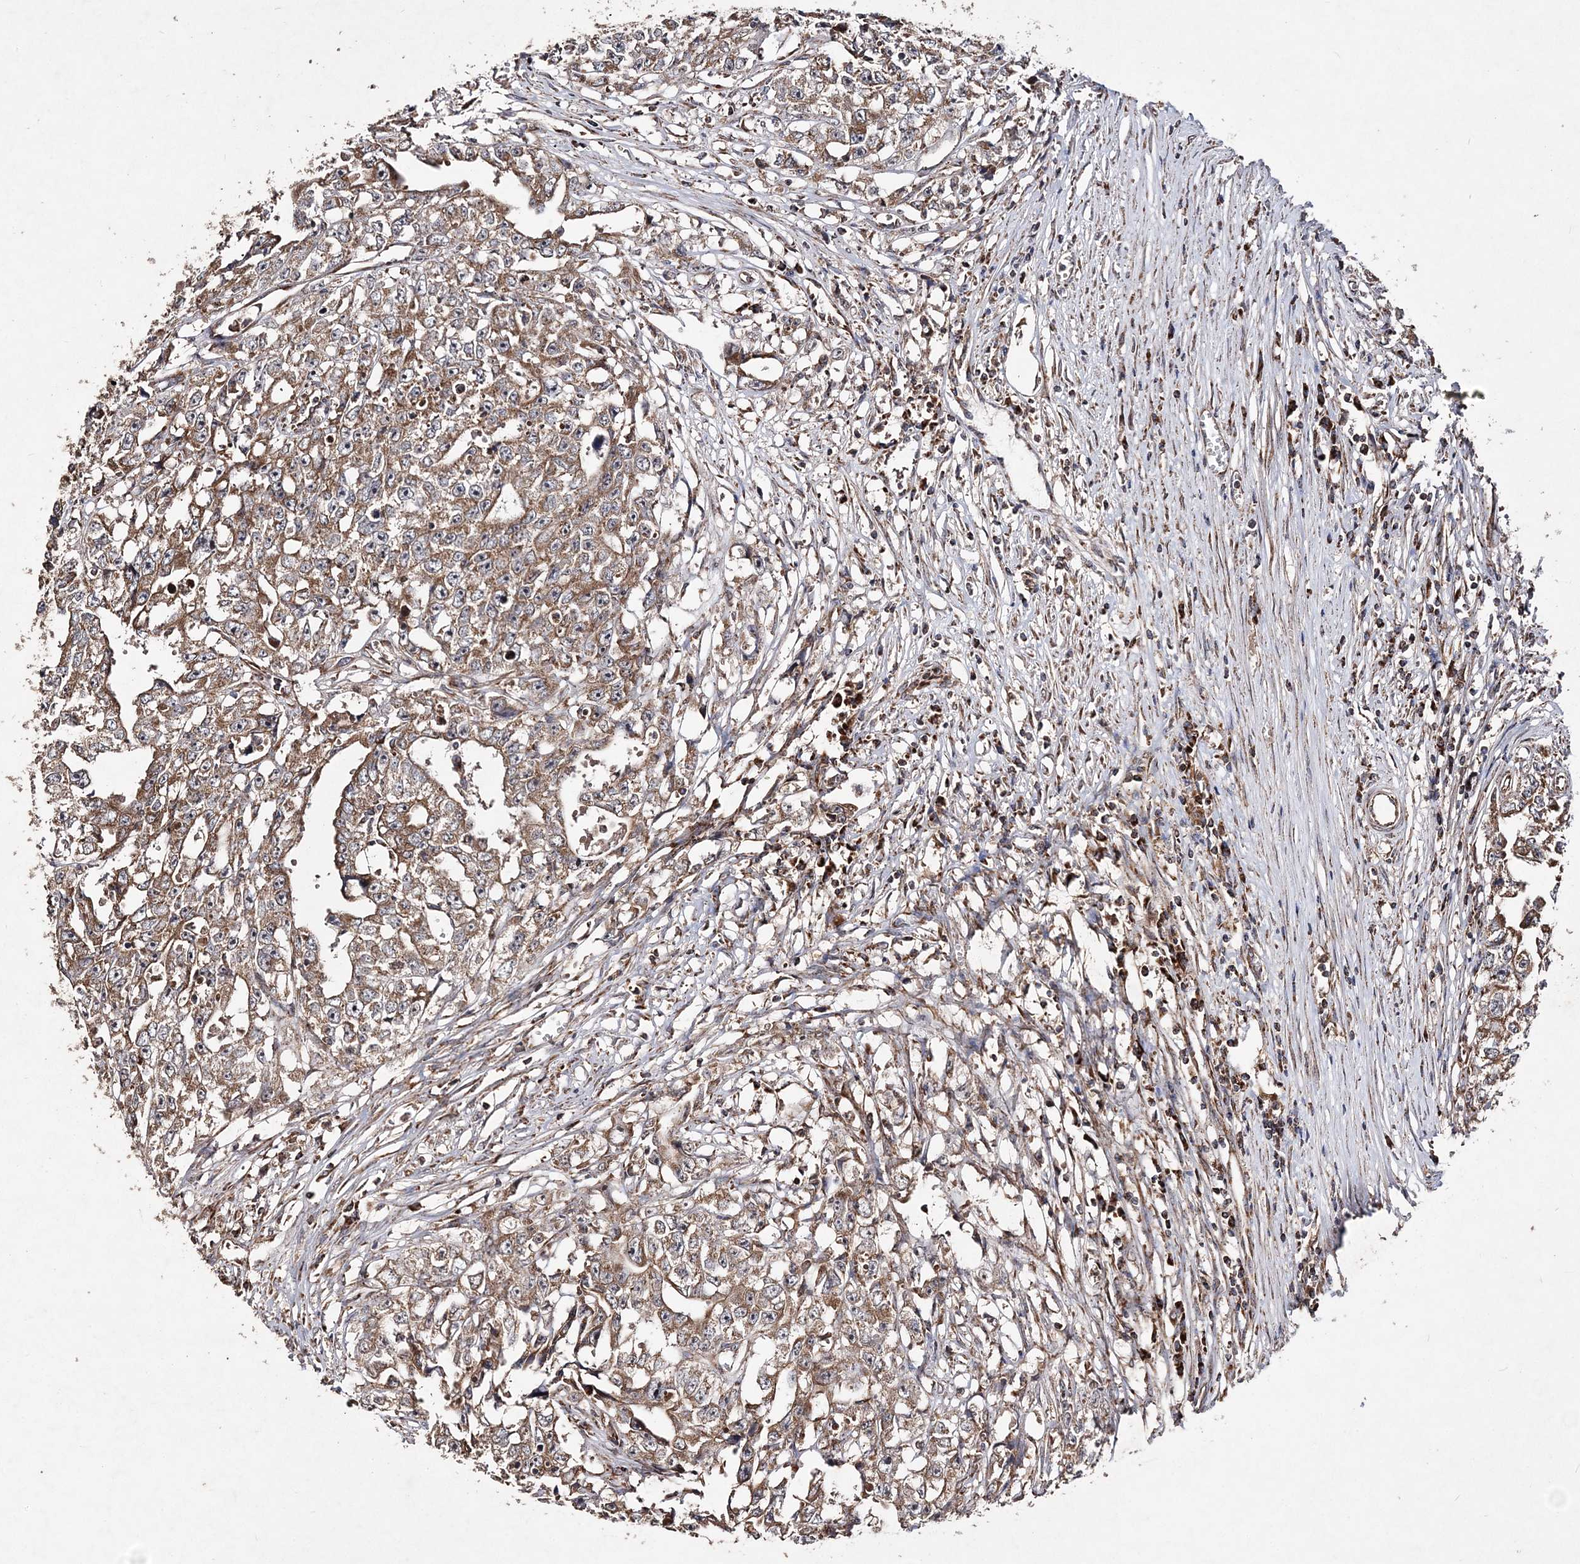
{"staining": {"intensity": "moderate", "quantity": ">75%", "location": "cytoplasmic/membranous"}, "tissue": "testis cancer", "cell_type": "Tumor cells", "image_type": "cancer", "snomed": [{"axis": "morphology", "description": "Seminoma, NOS"}, {"axis": "morphology", "description": "Carcinoma, Embryonal, NOS"}, {"axis": "topography", "description": "Testis"}], "caption": "High-power microscopy captured an immunohistochemistry histopathology image of embryonal carcinoma (testis), revealing moderate cytoplasmic/membranous staining in about >75% of tumor cells.", "gene": "POC5", "patient": {"sex": "male", "age": 43}}